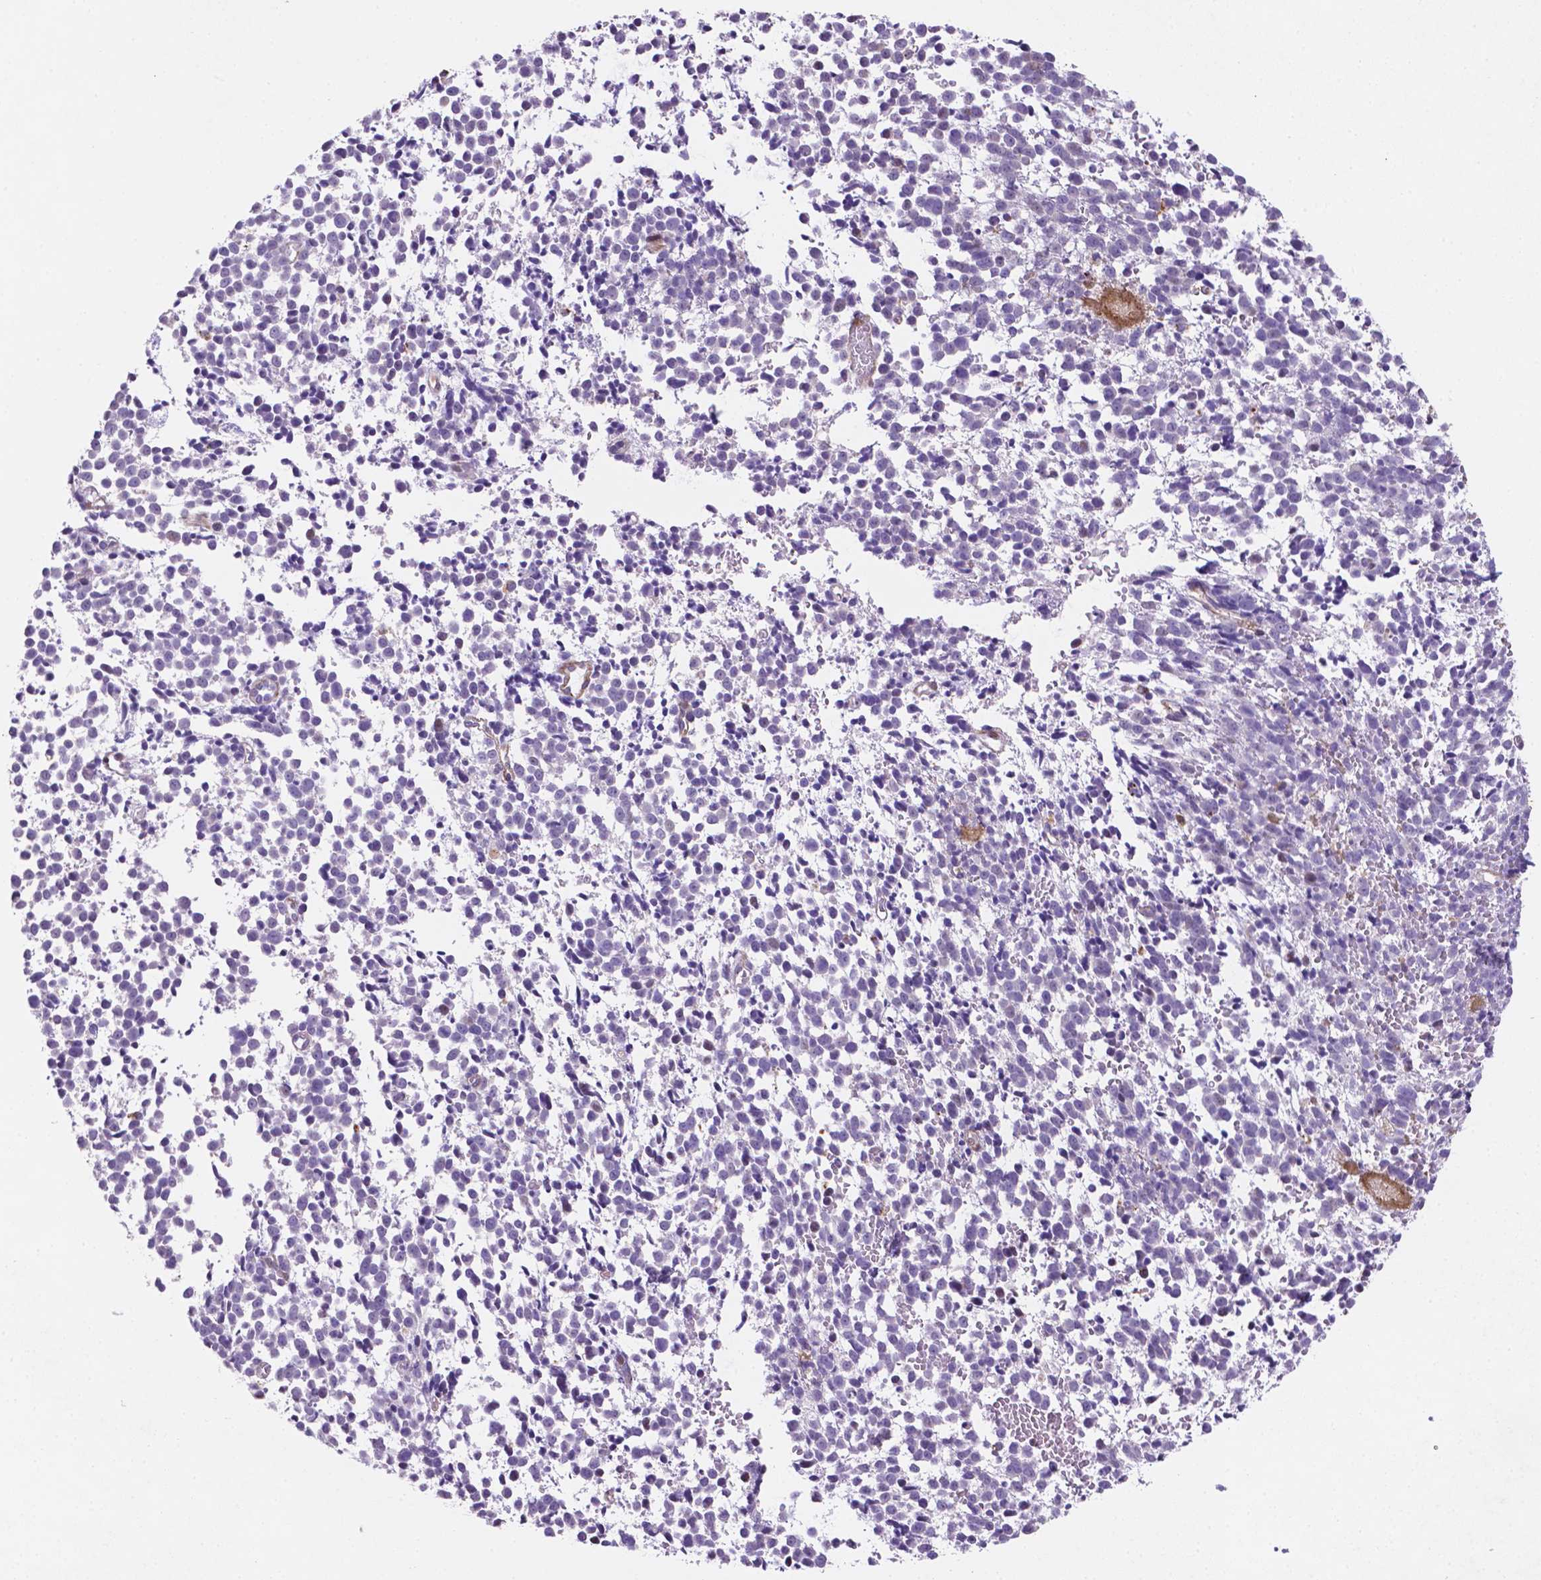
{"staining": {"intensity": "negative", "quantity": "none", "location": "none"}, "tissue": "melanoma", "cell_type": "Tumor cells", "image_type": "cancer", "snomed": [{"axis": "morphology", "description": "Malignant melanoma, NOS"}, {"axis": "topography", "description": "Skin"}], "caption": "Image shows no protein positivity in tumor cells of melanoma tissue.", "gene": "TM4SF20", "patient": {"sex": "female", "age": 70}}